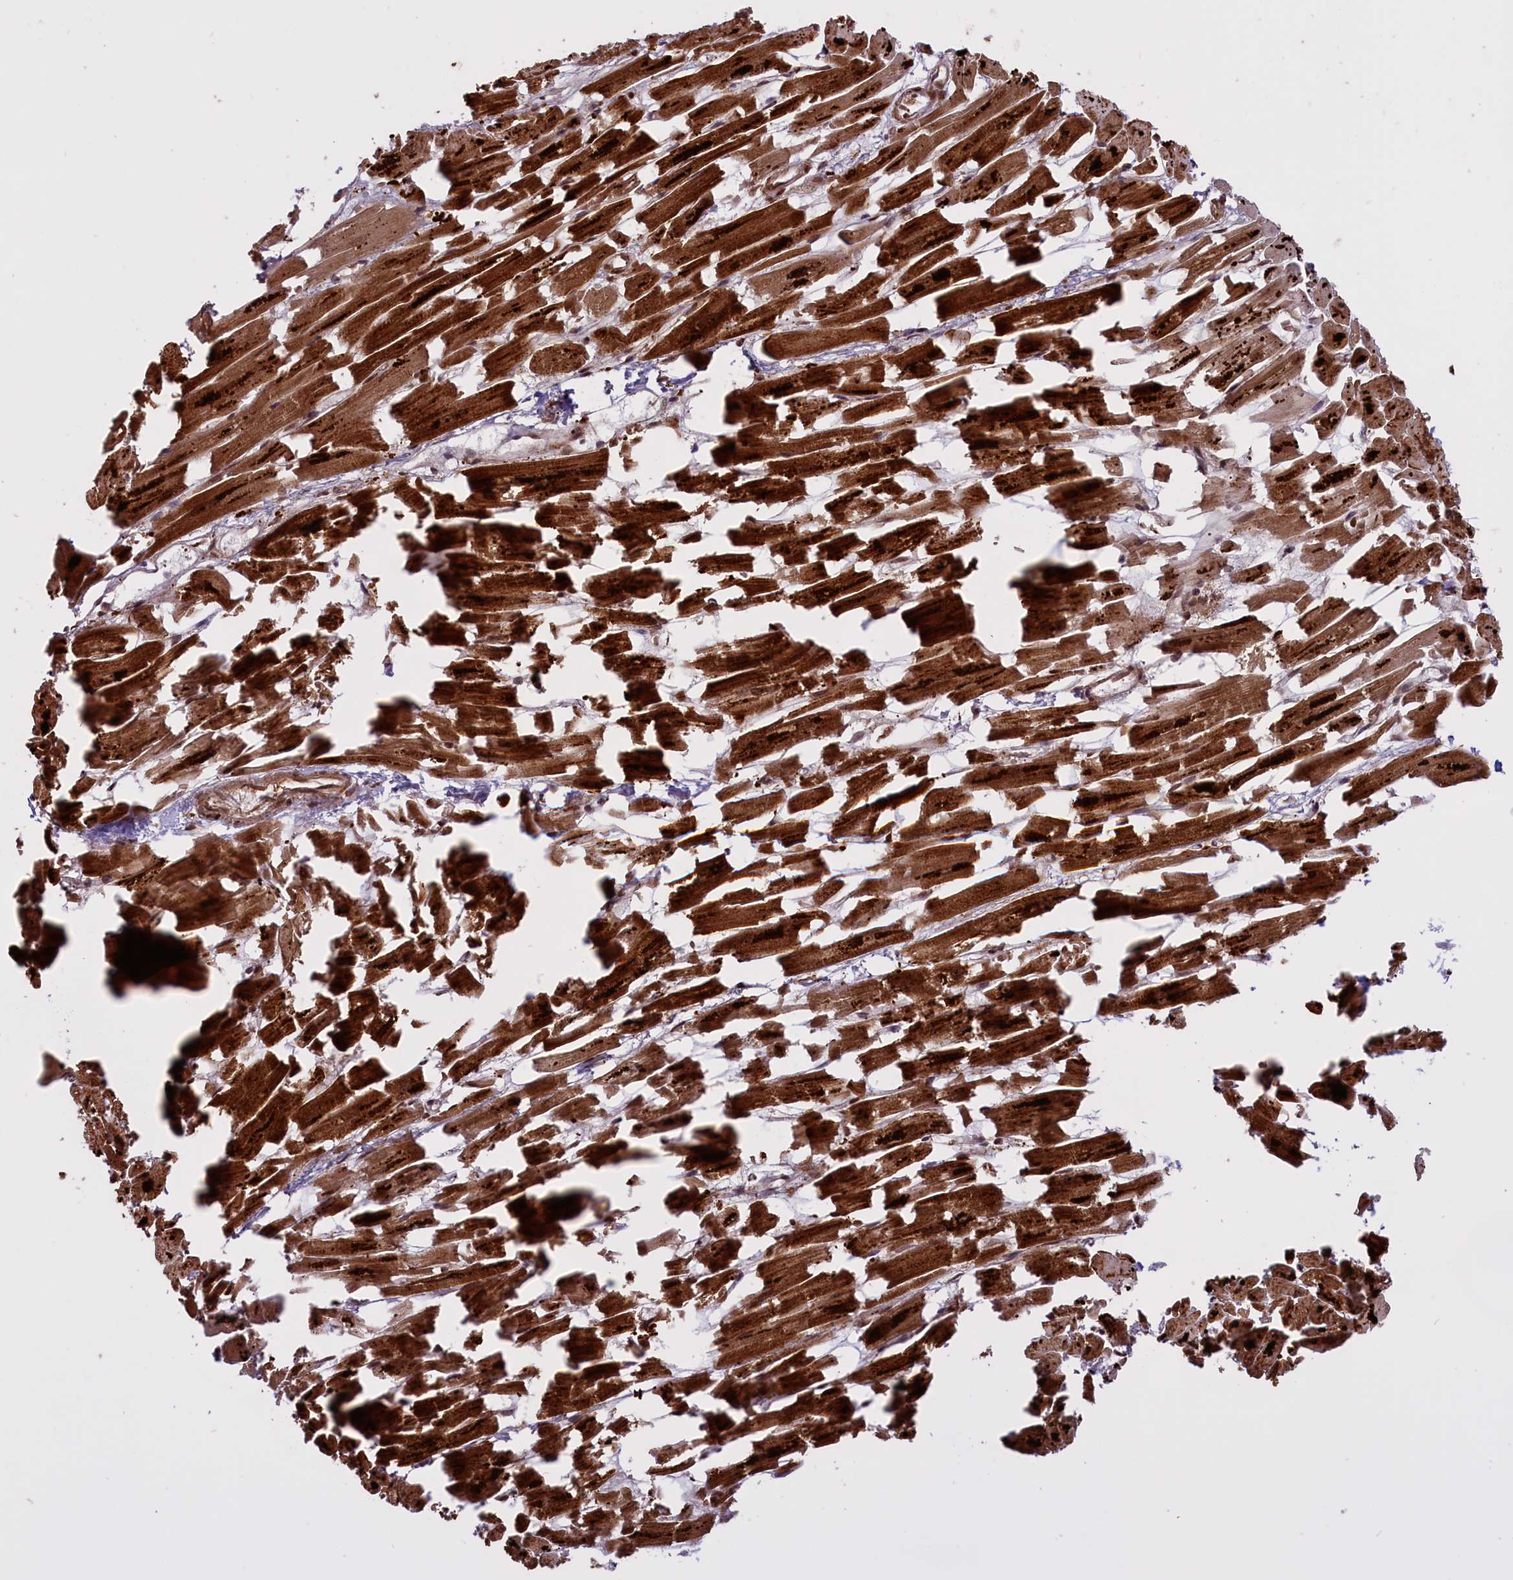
{"staining": {"intensity": "strong", "quantity": ">75%", "location": "cytoplasmic/membranous"}, "tissue": "heart muscle", "cell_type": "Cardiomyocytes", "image_type": "normal", "snomed": [{"axis": "morphology", "description": "Normal tissue, NOS"}, {"axis": "topography", "description": "Heart"}], "caption": "High-magnification brightfield microscopy of unremarkable heart muscle stained with DAB (brown) and counterstained with hematoxylin (blue). cardiomyocytes exhibit strong cytoplasmic/membranous positivity is present in about>75% of cells.", "gene": "NDUFS5", "patient": {"sex": "female", "age": 64}}